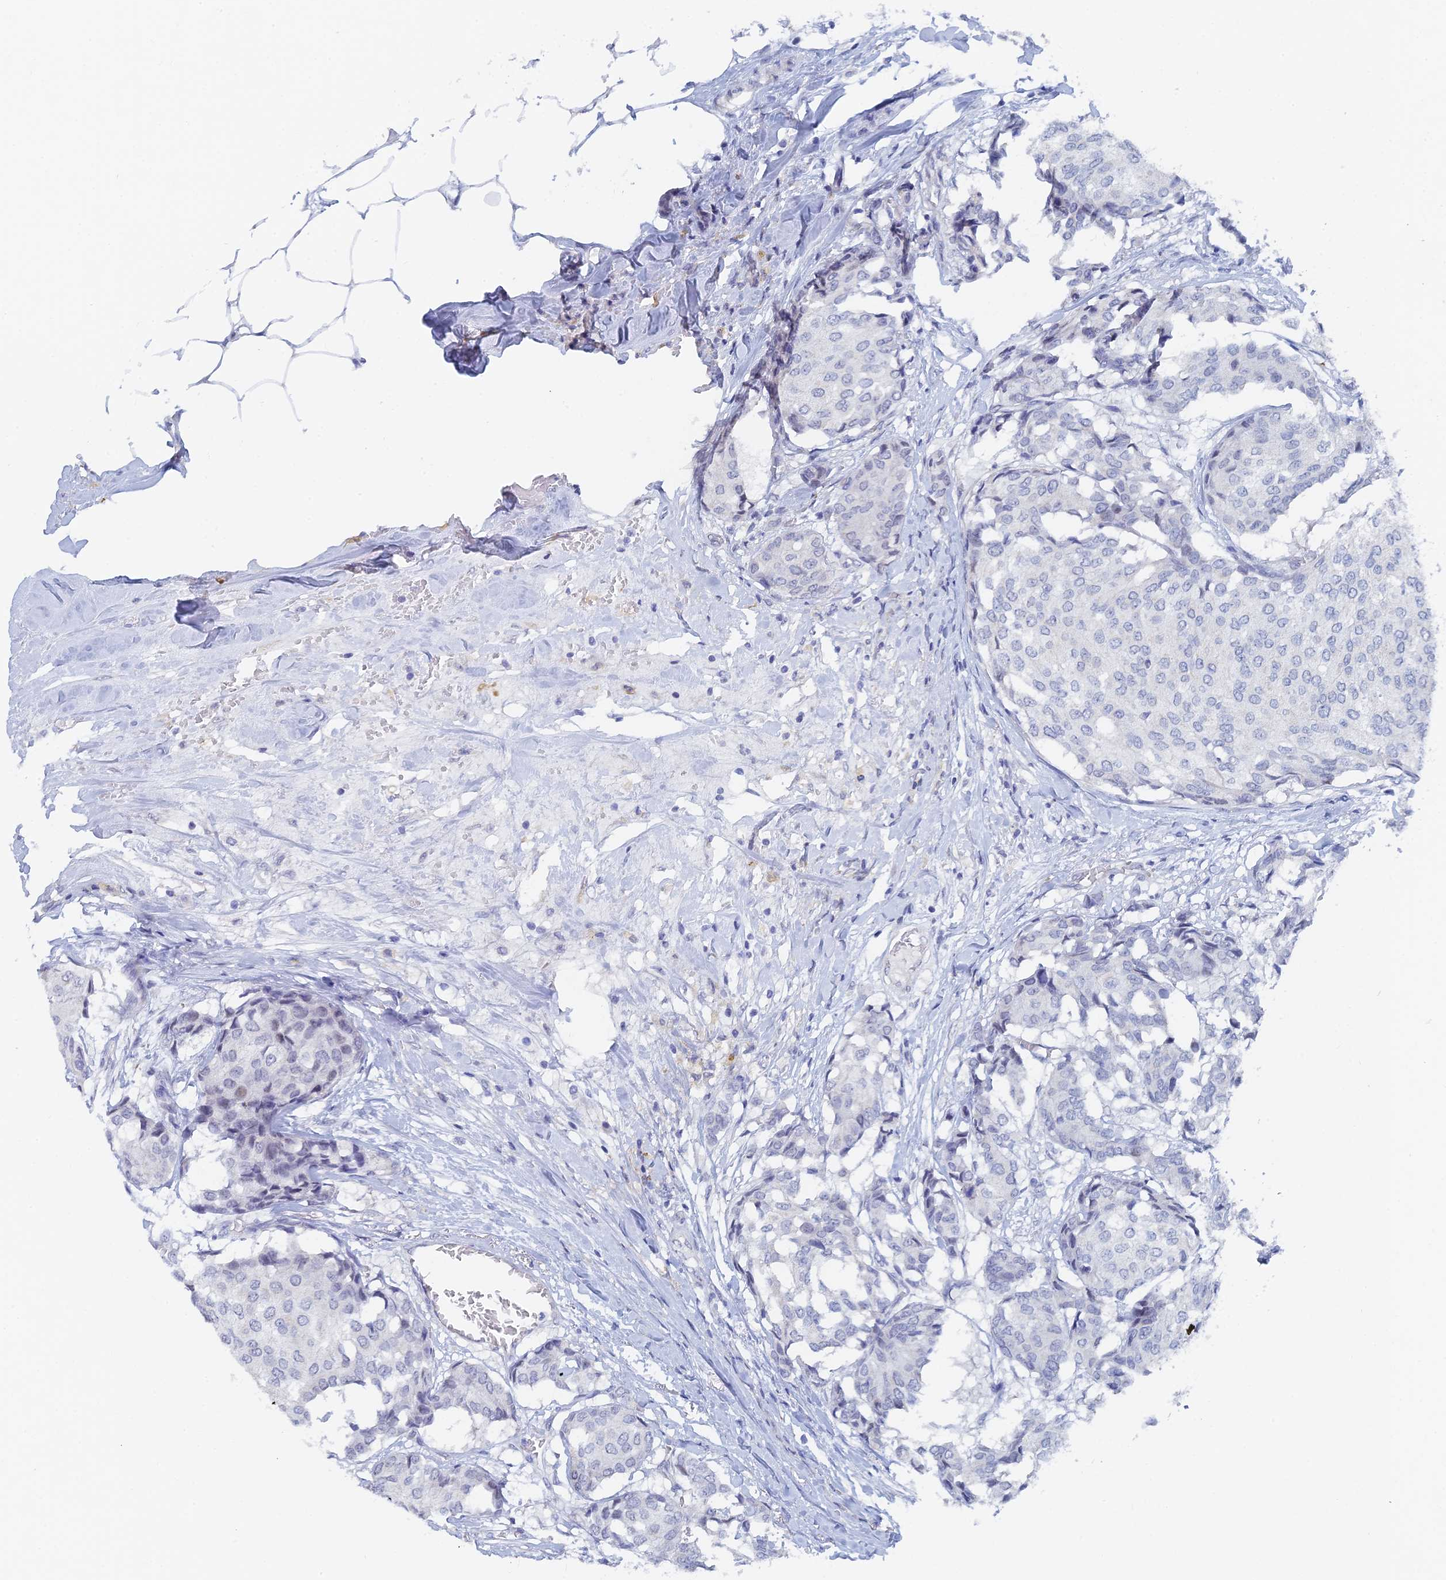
{"staining": {"intensity": "negative", "quantity": "none", "location": "none"}, "tissue": "breast cancer", "cell_type": "Tumor cells", "image_type": "cancer", "snomed": [{"axis": "morphology", "description": "Duct carcinoma"}, {"axis": "topography", "description": "Breast"}], "caption": "Histopathology image shows no significant protein positivity in tumor cells of breast cancer (invasive ductal carcinoma).", "gene": "GMNC", "patient": {"sex": "female", "age": 75}}